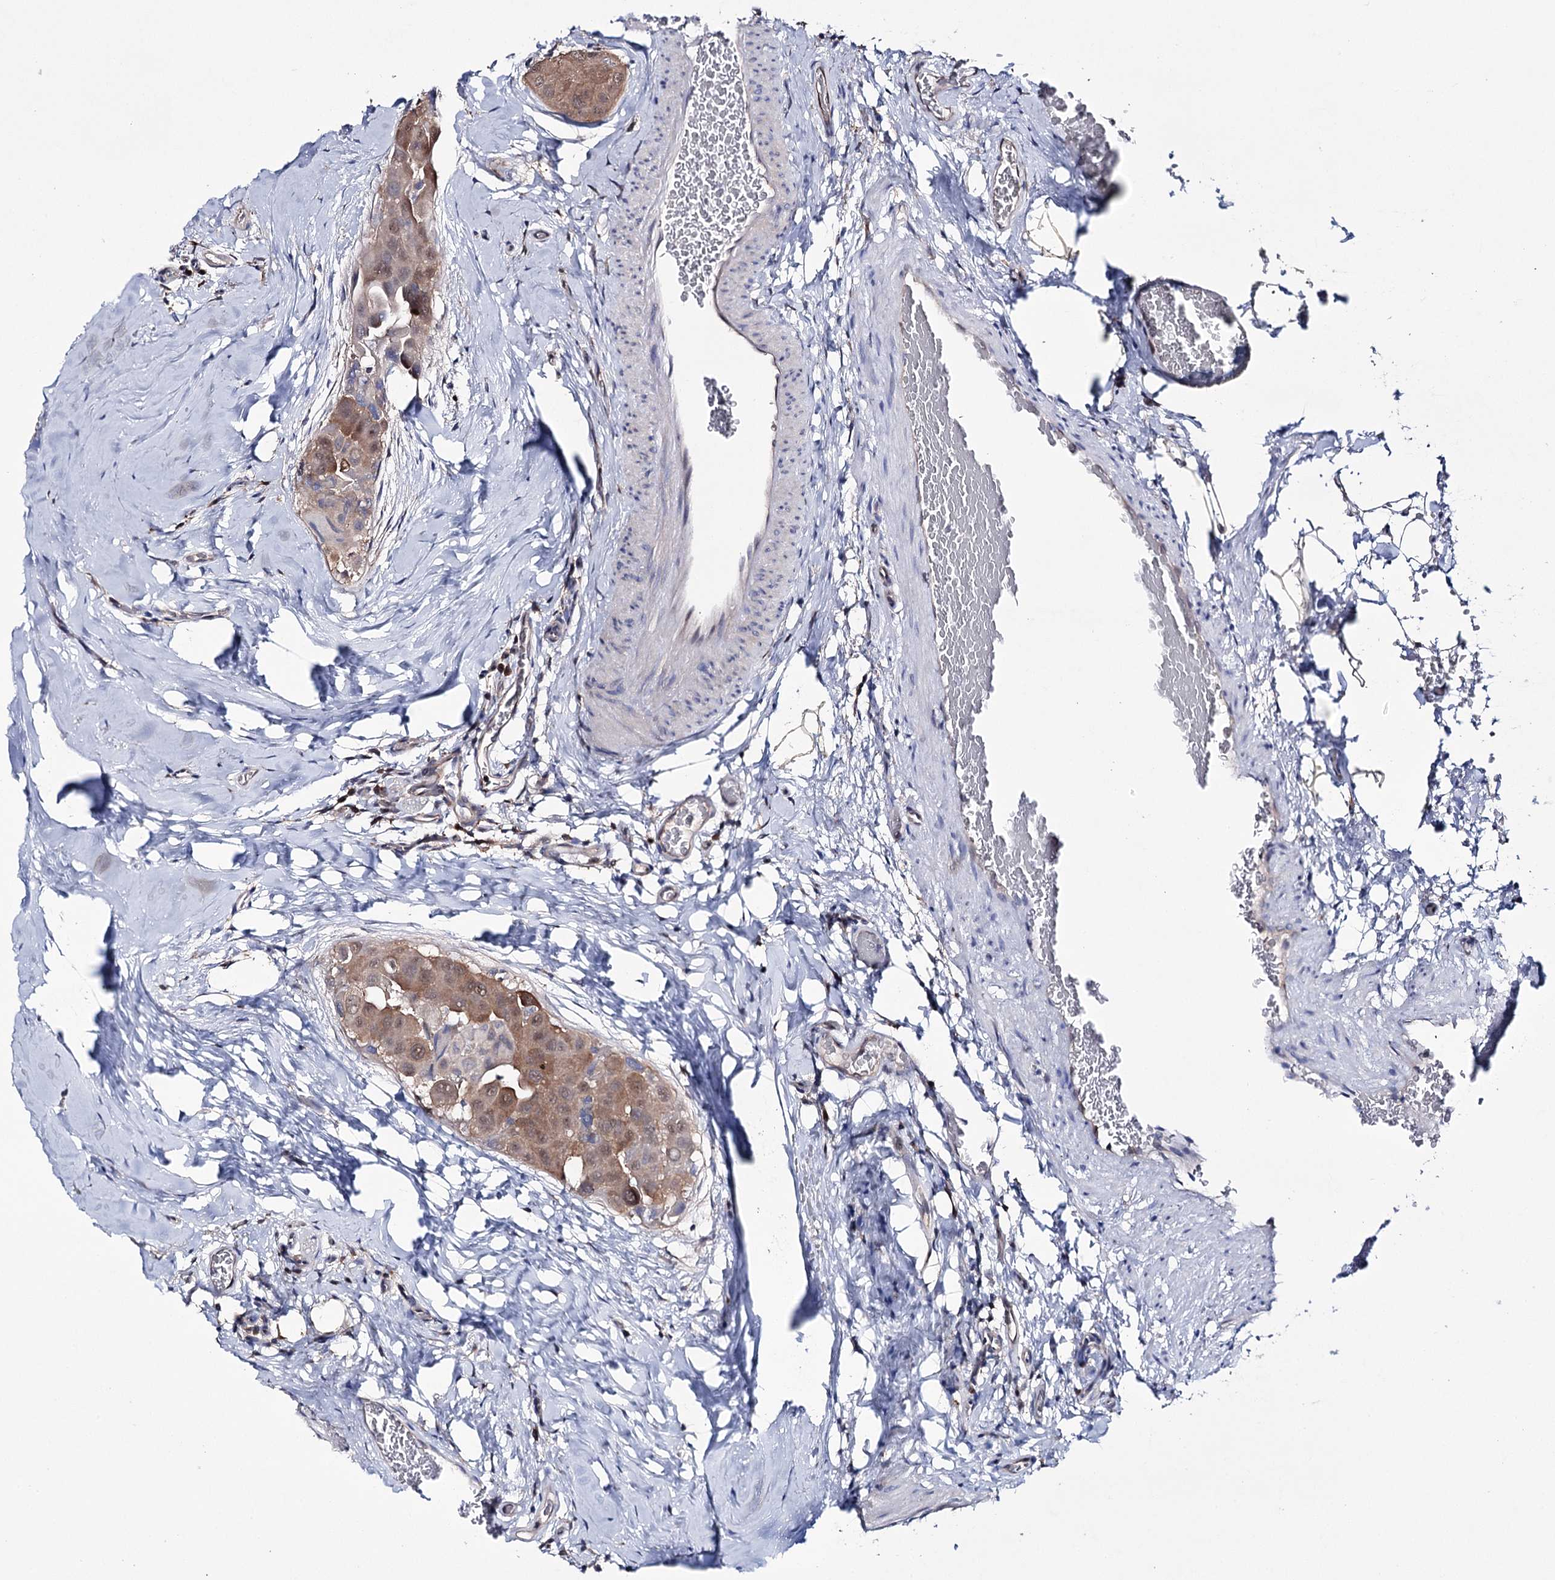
{"staining": {"intensity": "moderate", "quantity": ">75%", "location": "cytoplasmic/membranous,nuclear"}, "tissue": "thyroid cancer", "cell_type": "Tumor cells", "image_type": "cancer", "snomed": [{"axis": "morphology", "description": "Papillary adenocarcinoma, NOS"}, {"axis": "topography", "description": "Thyroid gland"}], "caption": "Protein staining by immunohistochemistry exhibits moderate cytoplasmic/membranous and nuclear staining in about >75% of tumor cells in thyroid papillary adenocarcinoma. (DAB IHC with brightfield microscopy, high magnification).", "gene": "PTER", "patient": {"sex": "male", "age": 33}}